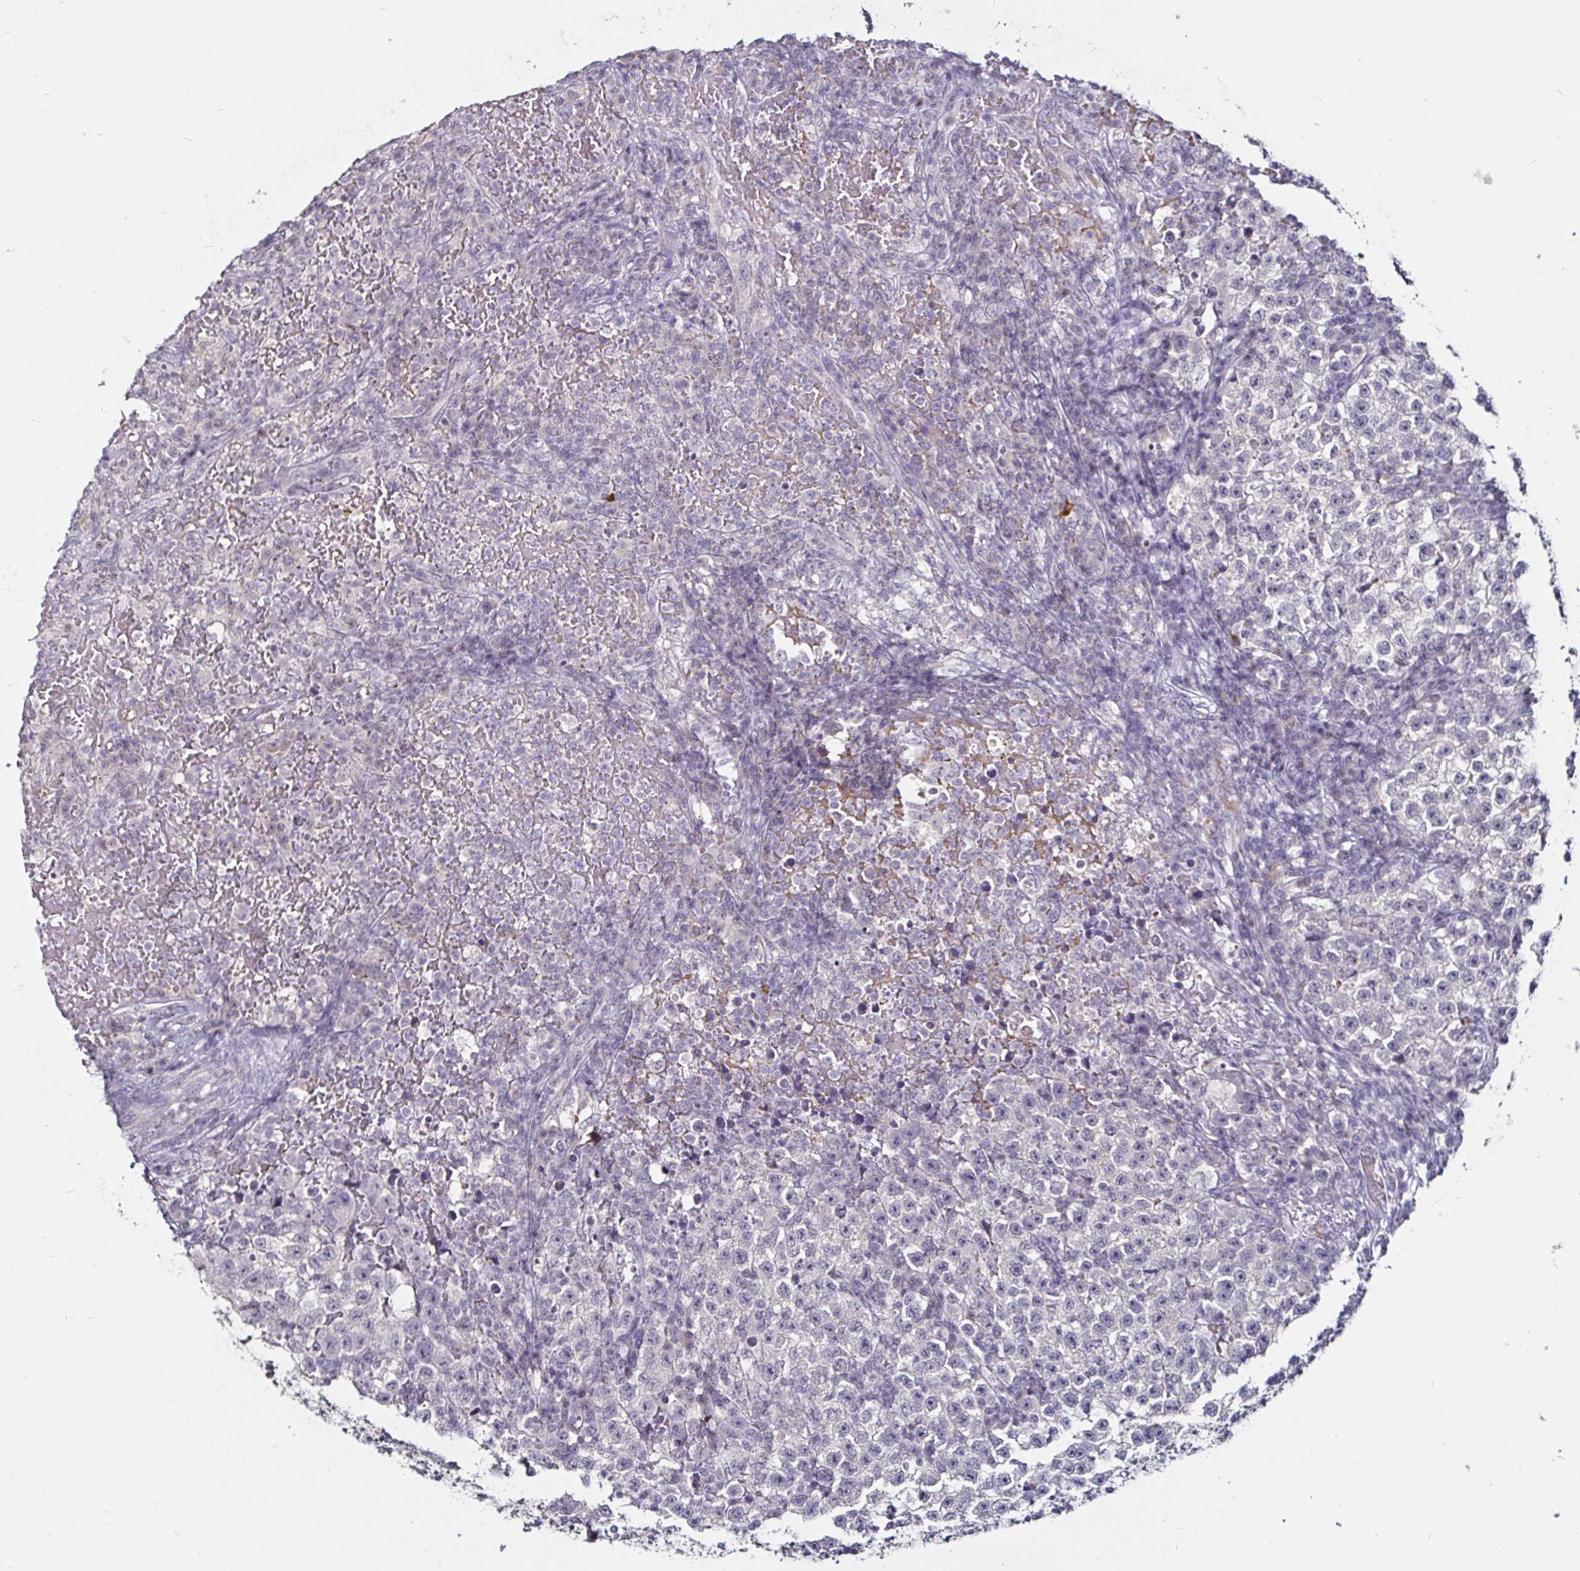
{"staining": {"intensity": "negative", "quantity": "none", "location": "none"}, "tissue": "testis cancer", "cell_type": "Tumor cells", "image_type": "cancer", "snomed": [{"axis": "morphology", "description": "Seminoma, NOS"}, {"axis": "topography", "description": "Testis"}], "caption": "High magnification brightfield microscopy of seminoma (testis) stained with DAB (brown) and counterstained with hematoxylin (blue): tumor cells show no significant positivity.", "gene": "FAIM2", "patient": {"sex": "male", "age": 22}}